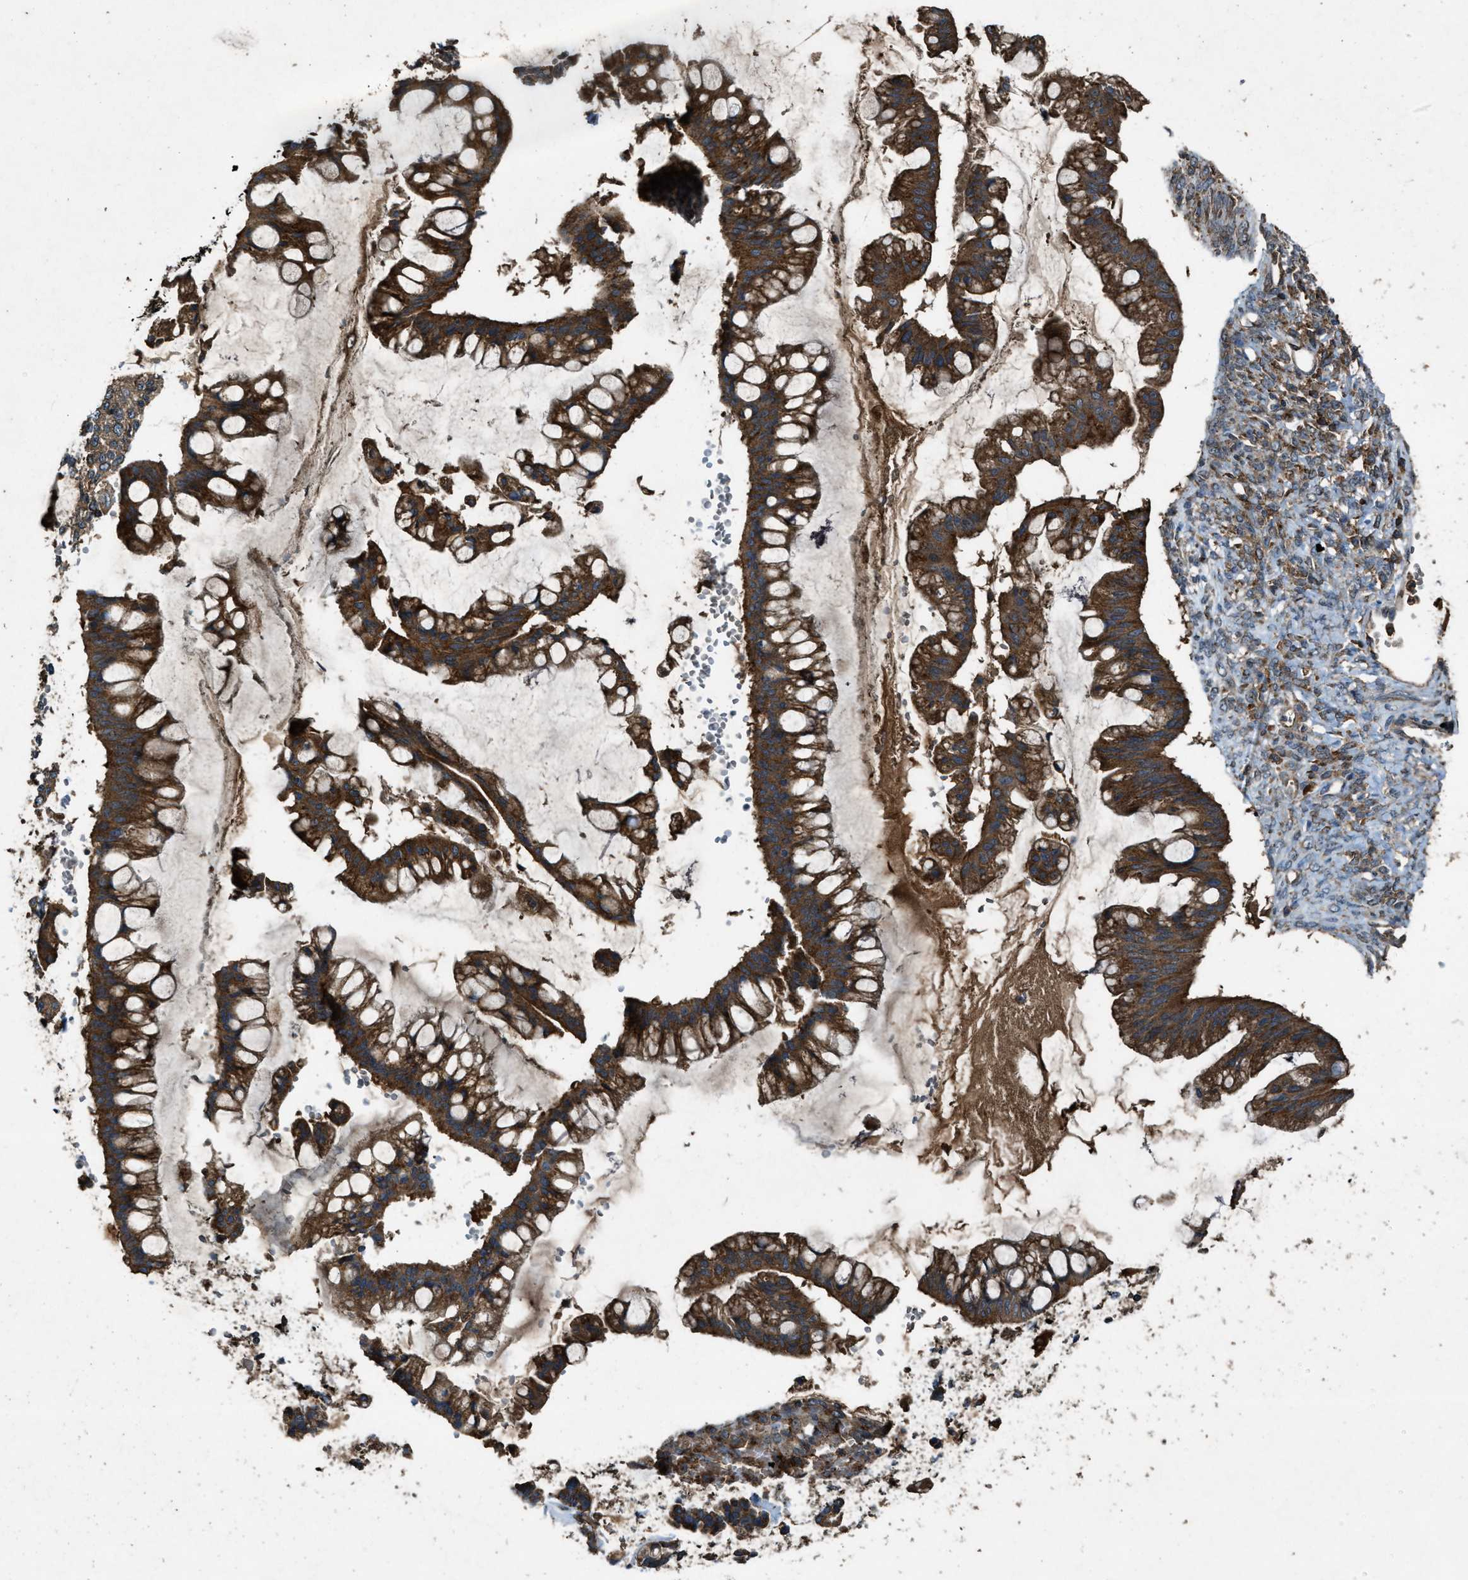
{"staining": {"intensity": "strong", "quantity": ">75%", "location": "cytoplasmic/membranous"}, "tissue": "ovarian cancer", "cell_type": "Tumor cells", "image_type": "cancer", "snomed": [{"axis": "morphology", "description": "Cystadenocarcinoma, mucinous, NOS"}, {"axis": "topography", "description": "Ovary"}], "caption": "Ovarian cancer tissue demonstrates strong cytoplasmic/membranous positivity in approximately >75% of tumor cells, visualized by immunohistochemistry. (DAB (3,3'-diaminobenzidine) IHC, brown staining for protein, blue staining for nuclei).", "gene": "MAP3K8", "patient": {"sex": "female", "age": 73}}